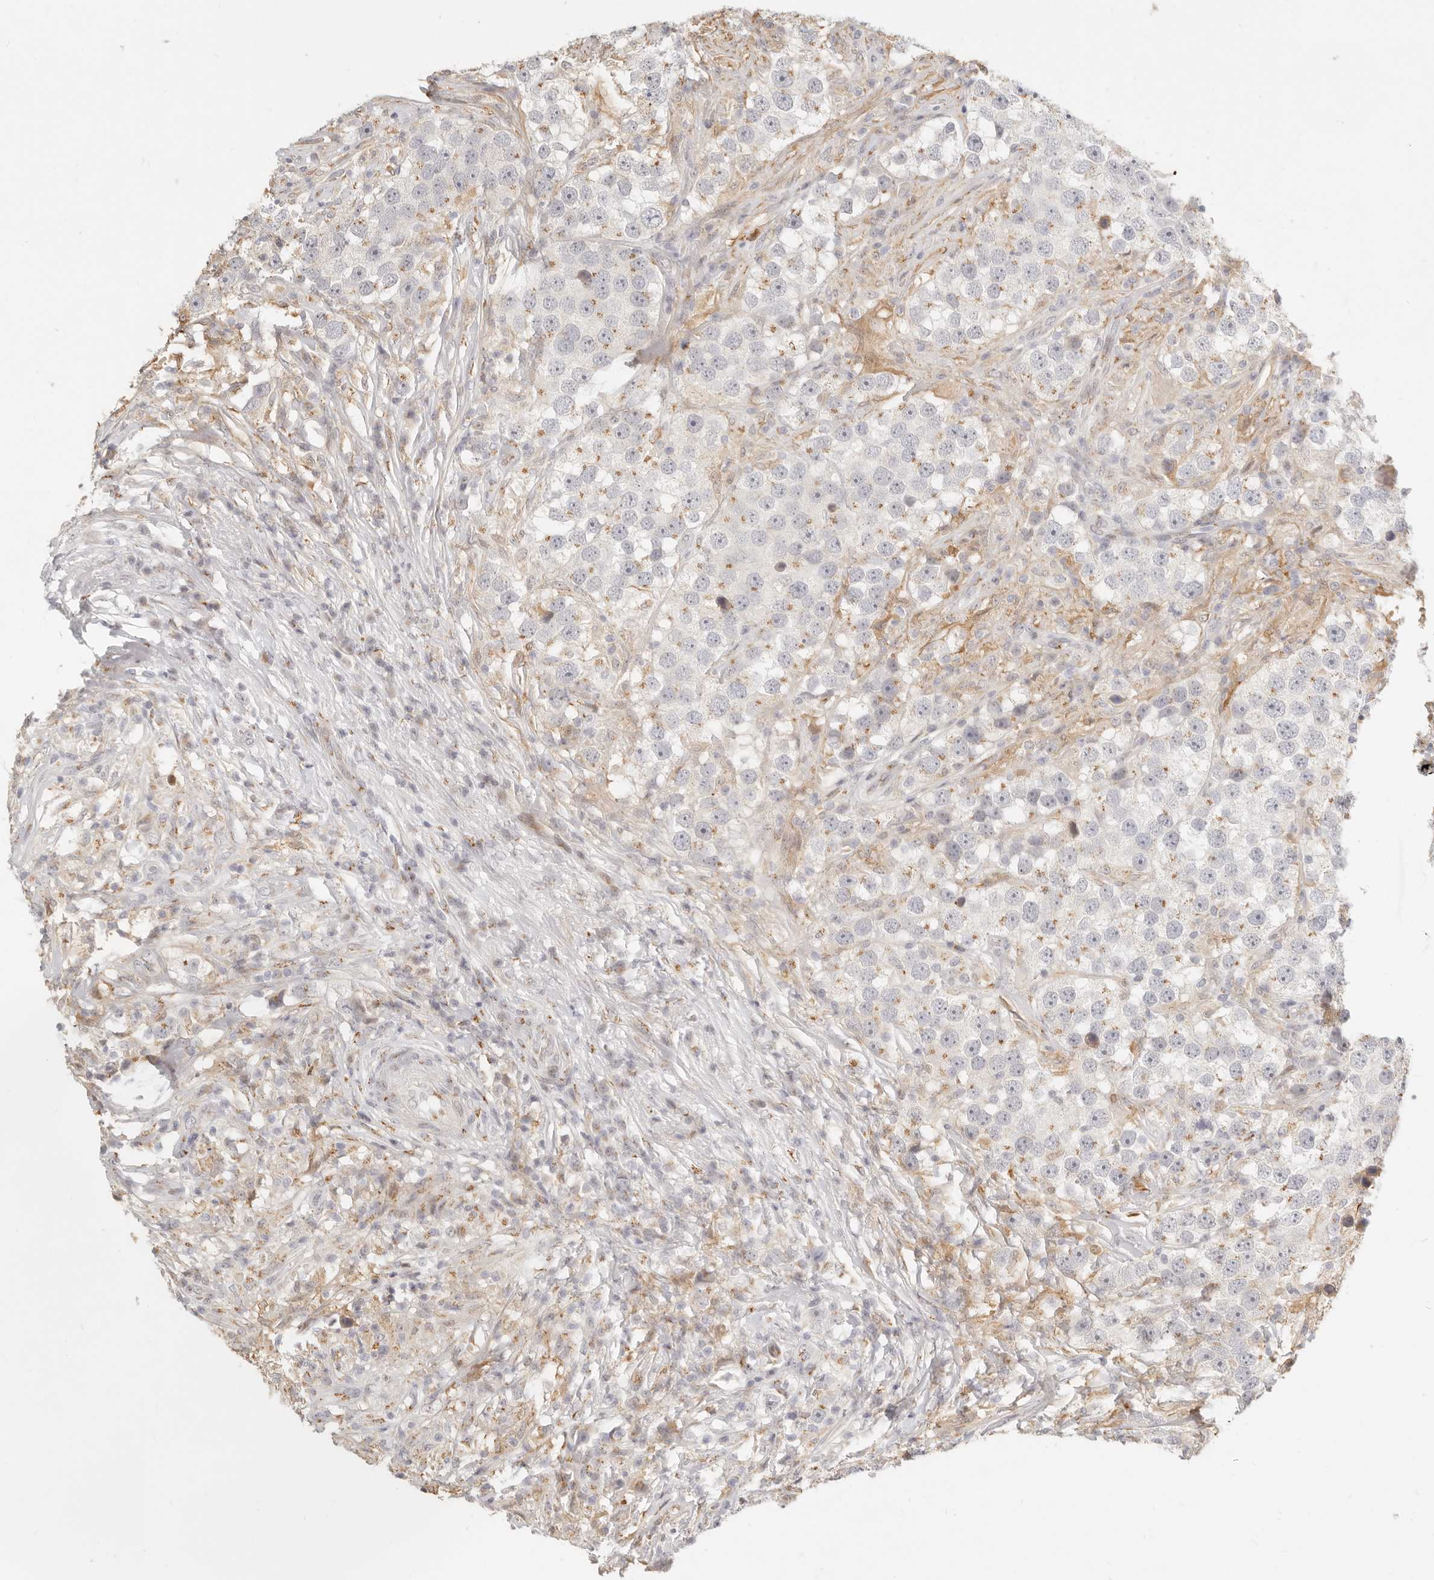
{"staining": {"intensity": "weak", "quantity": "25%-75%", "location": "cytoplasmic/membranous"}, "tissue": "testis cancer", "cell_type": "Tumor cells", "image_type": "cancer", "snomed": [{"axis": "morphology", "description": "Seminoma, NOS"}, {"axis": "topography", "description": "Testis"}], "caption": "Testis seminoma stained with a brown dye displays weak cytoplasmic/membranous positive positivity in approximately 25%-75% of tumor cells.", "gene": "FAM20B", "patient": {"sex": "male", "age": 49}}